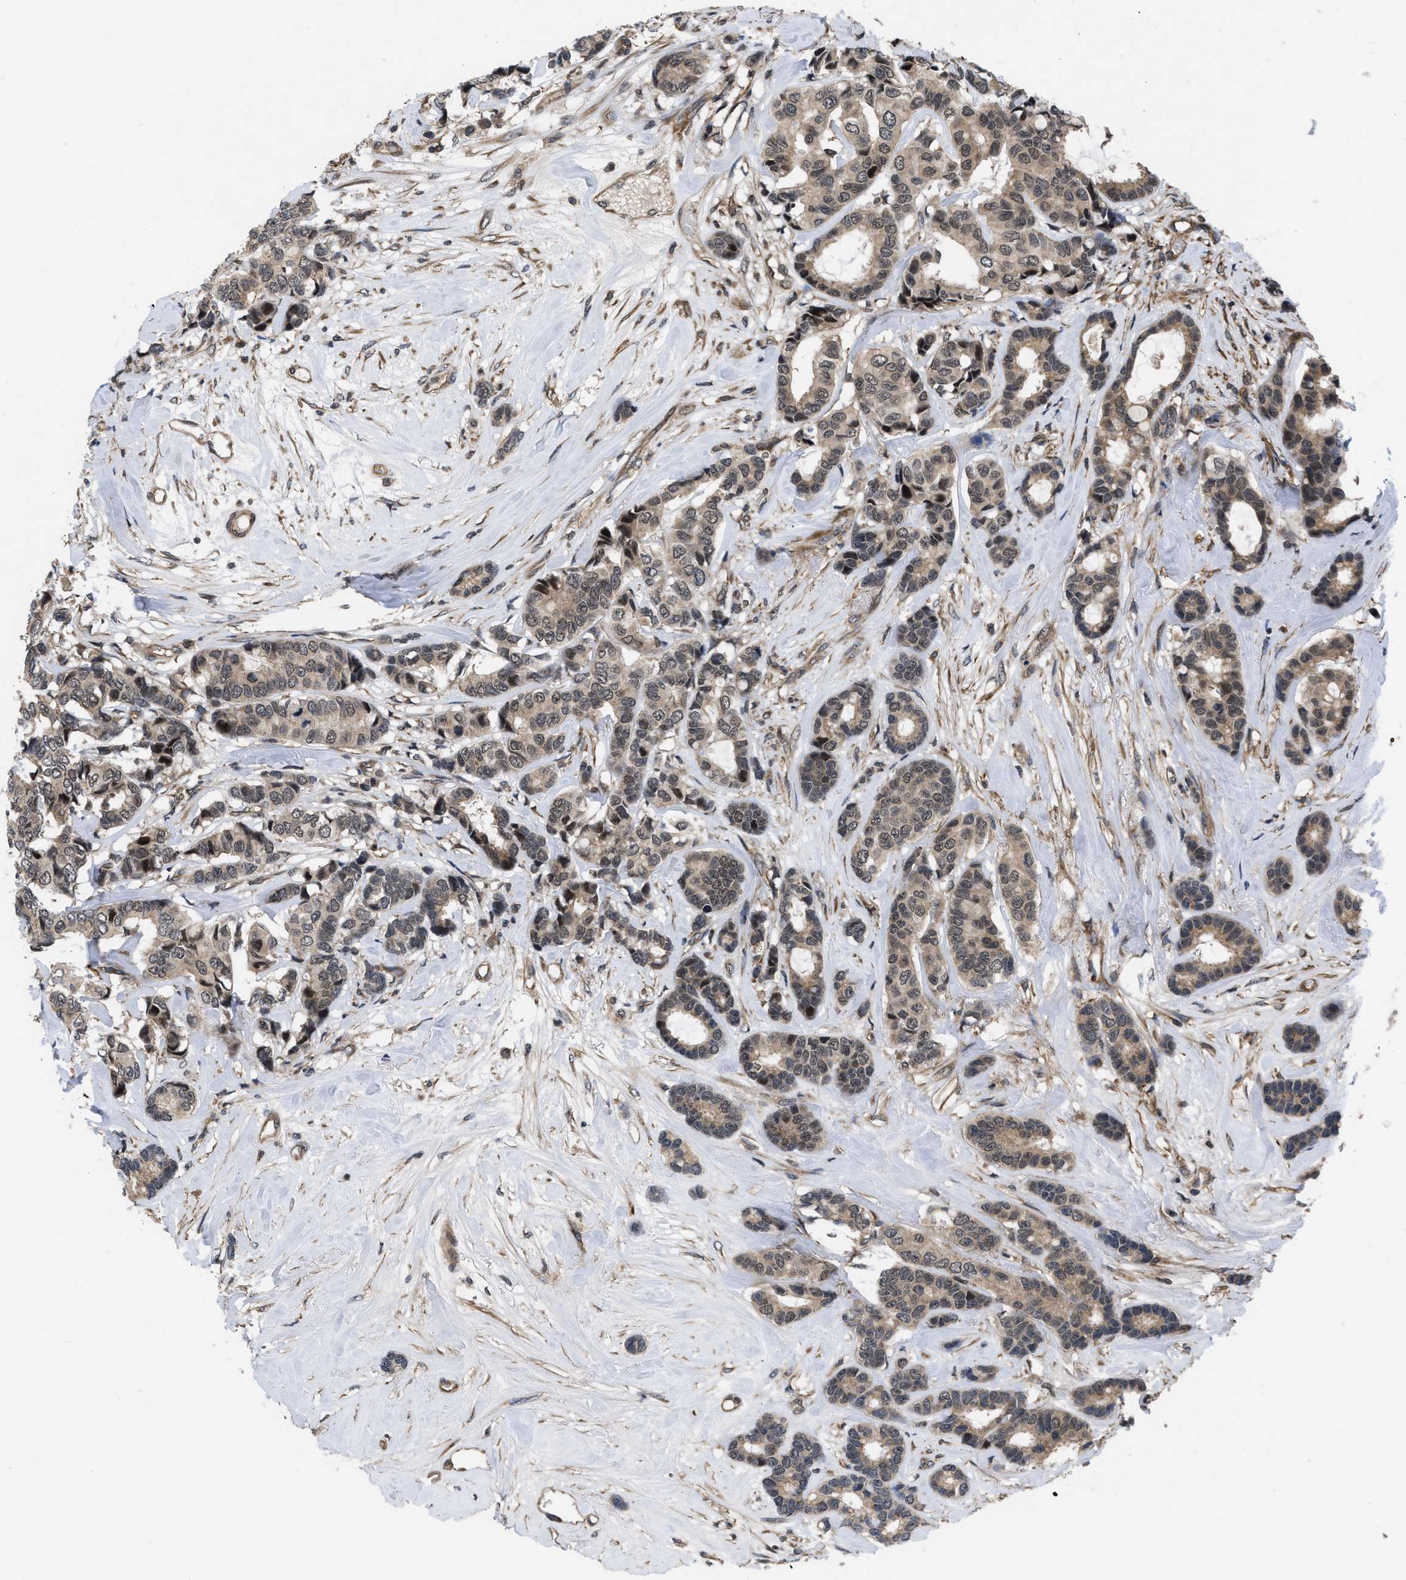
{"staining": {"intensity": "weak", "quantity": ">75%", "location": "cytoplasmic/membranous"}, "tissue": "breast cancer", "cell_type": "Tumor cells", "image_type": "cancer", "snomed": [{"axis": "morphology", "description": "Duct carcinoma"}, {"axis": "topography", "description": "Breast"}], "caption": "A high-resolution photomicrograph shows immunohistochemistry staining of breast cancer, which exhibits weak cytoplasmic/membranous staining in about >75% of tumor cells.", "gene": "DNAJC14", "patient": {"sex": "female", "age": 87}}